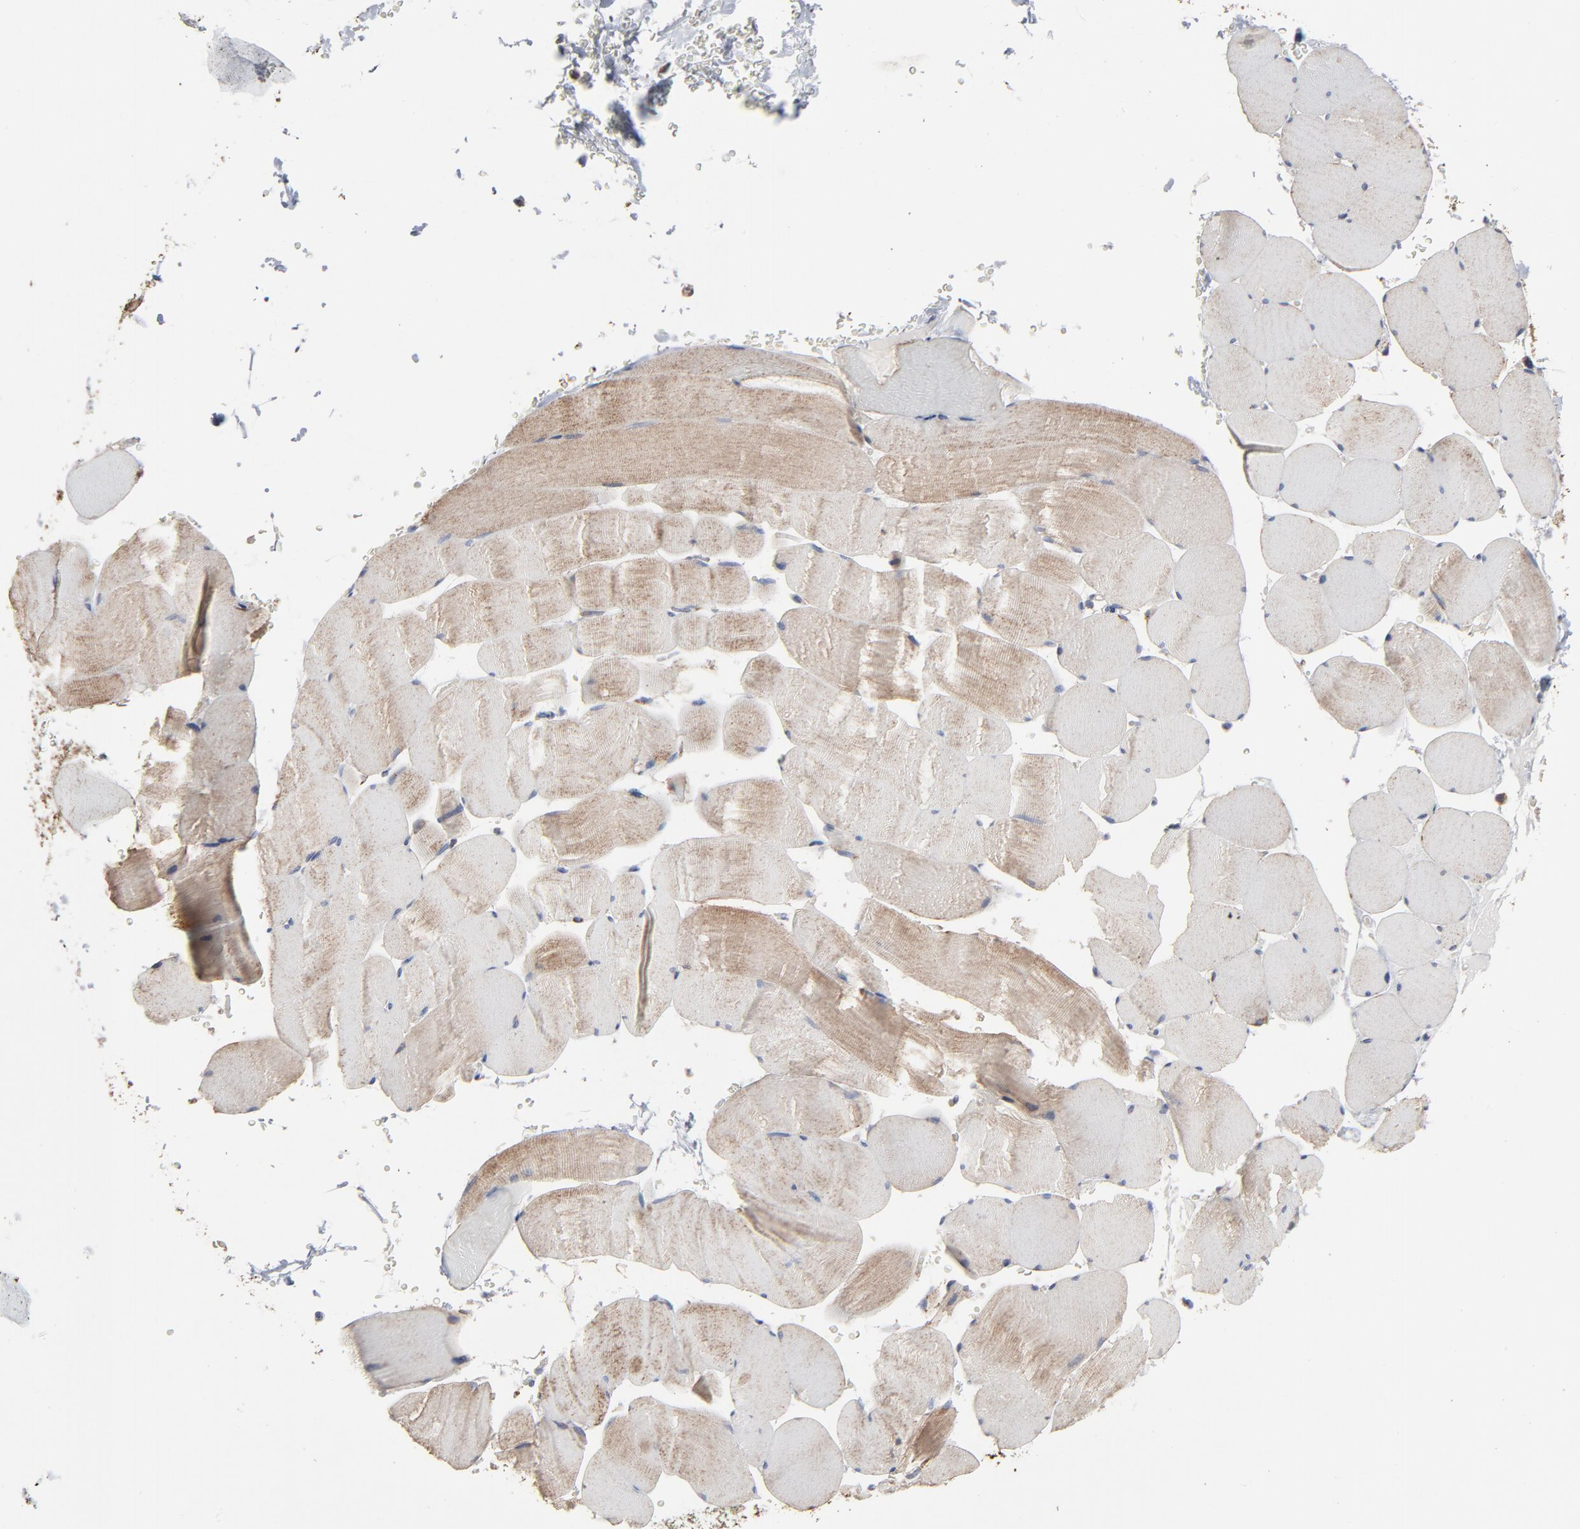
{"staining": {"intensity": "moderate", "quantity": ">75%", "location": "cytoplasmic/membranous"}, "tissue": "skeletal muscle", "cell_type": "Myocytes", "image_type": "normal", "snomed": [{"axis": "morphology", "description": "Normal tissue, NOS"}, {"axis": "topography", "description": "Skeletal muscle"}], "caption": "Human skeletal muscle stained for a protein (brown) demonstrates moderate cytoplasmic/membranous positive expression in approximately >75% of myocytes.", "gene": "UQCRC1", "patient": {"sex": "male", "age": 62}}